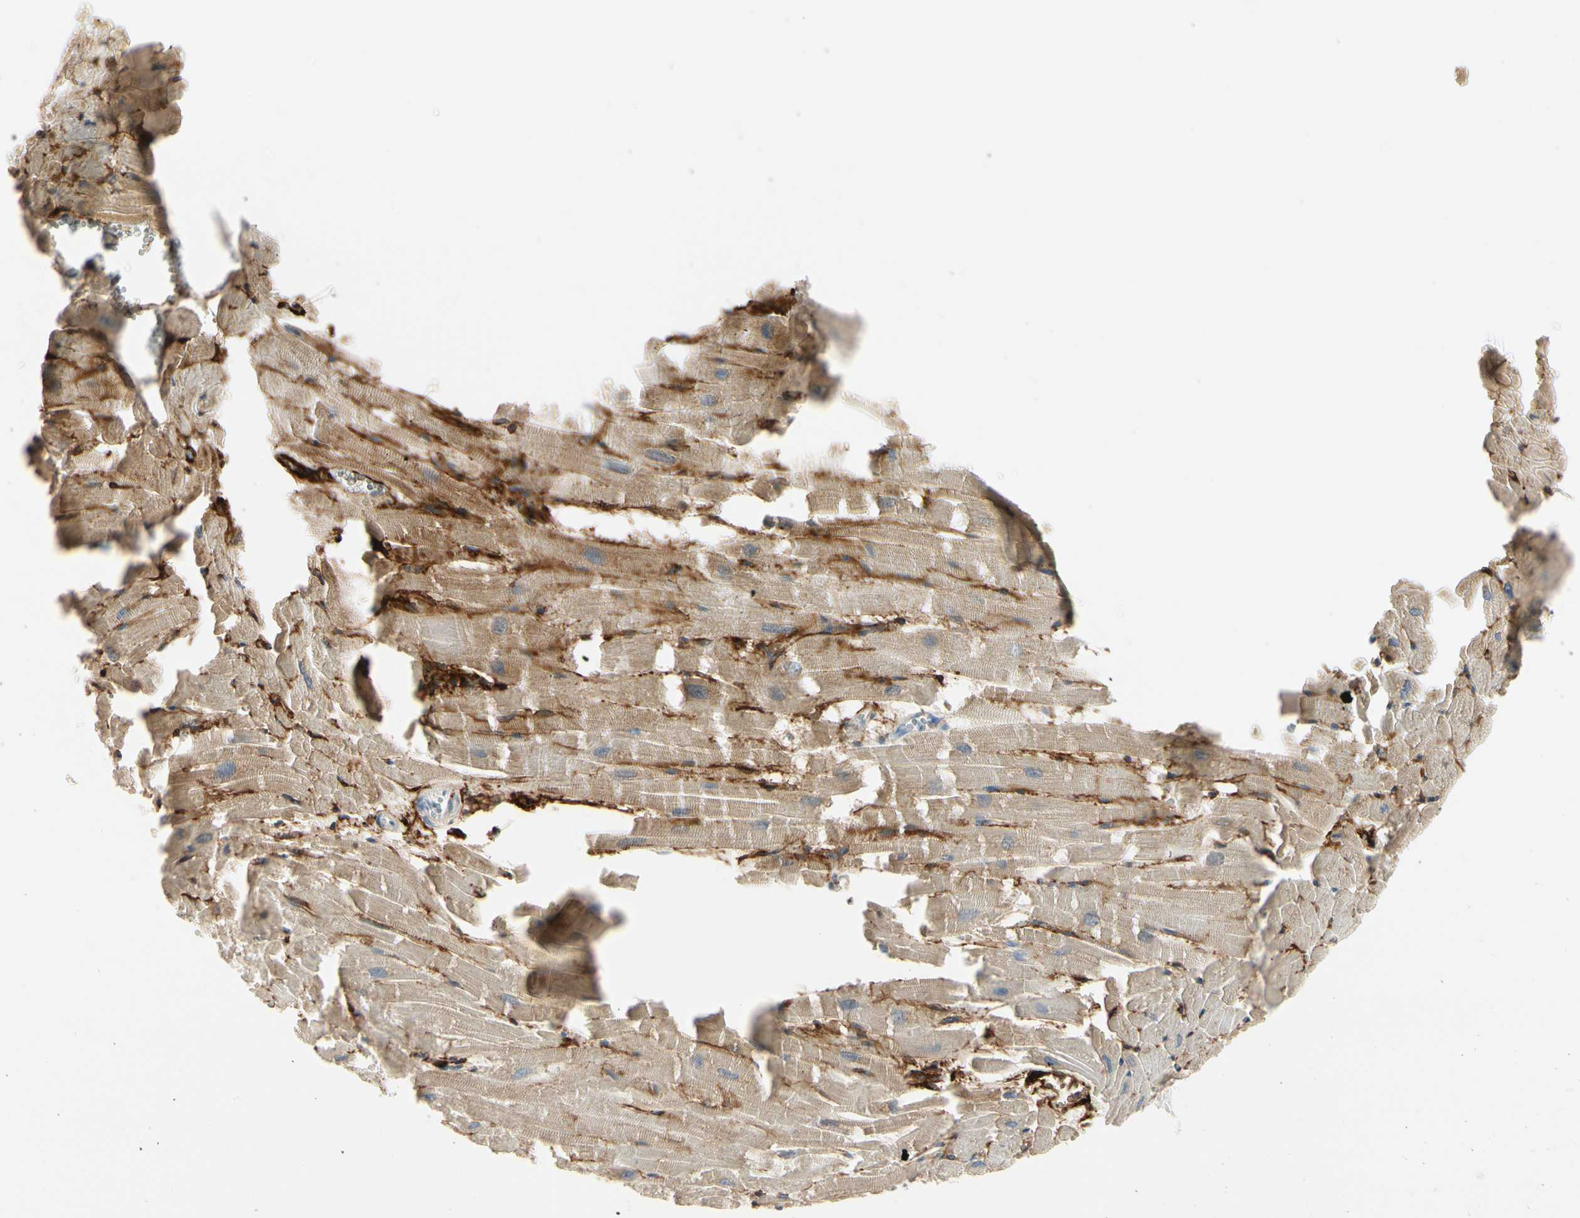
{"staining": {"intensity": "weak", "quantity": "<25%", "location": "cytoplasmic/membranous"}, "tissue": "heart muscle", "cell_type": "Cardiomyocytes", "image_type": "normal", "snomed": [{"axis": "morphology", "description": "Normal tissue, NOS"}, {"axis": "topography", "description": "Heart"}], "caption": "Protein analysis of benign heart muscle demonstrates no significant expression in cardiomyocytes.", "gene": "GGT5", "patient": {"sex": "female", "age": 19}}